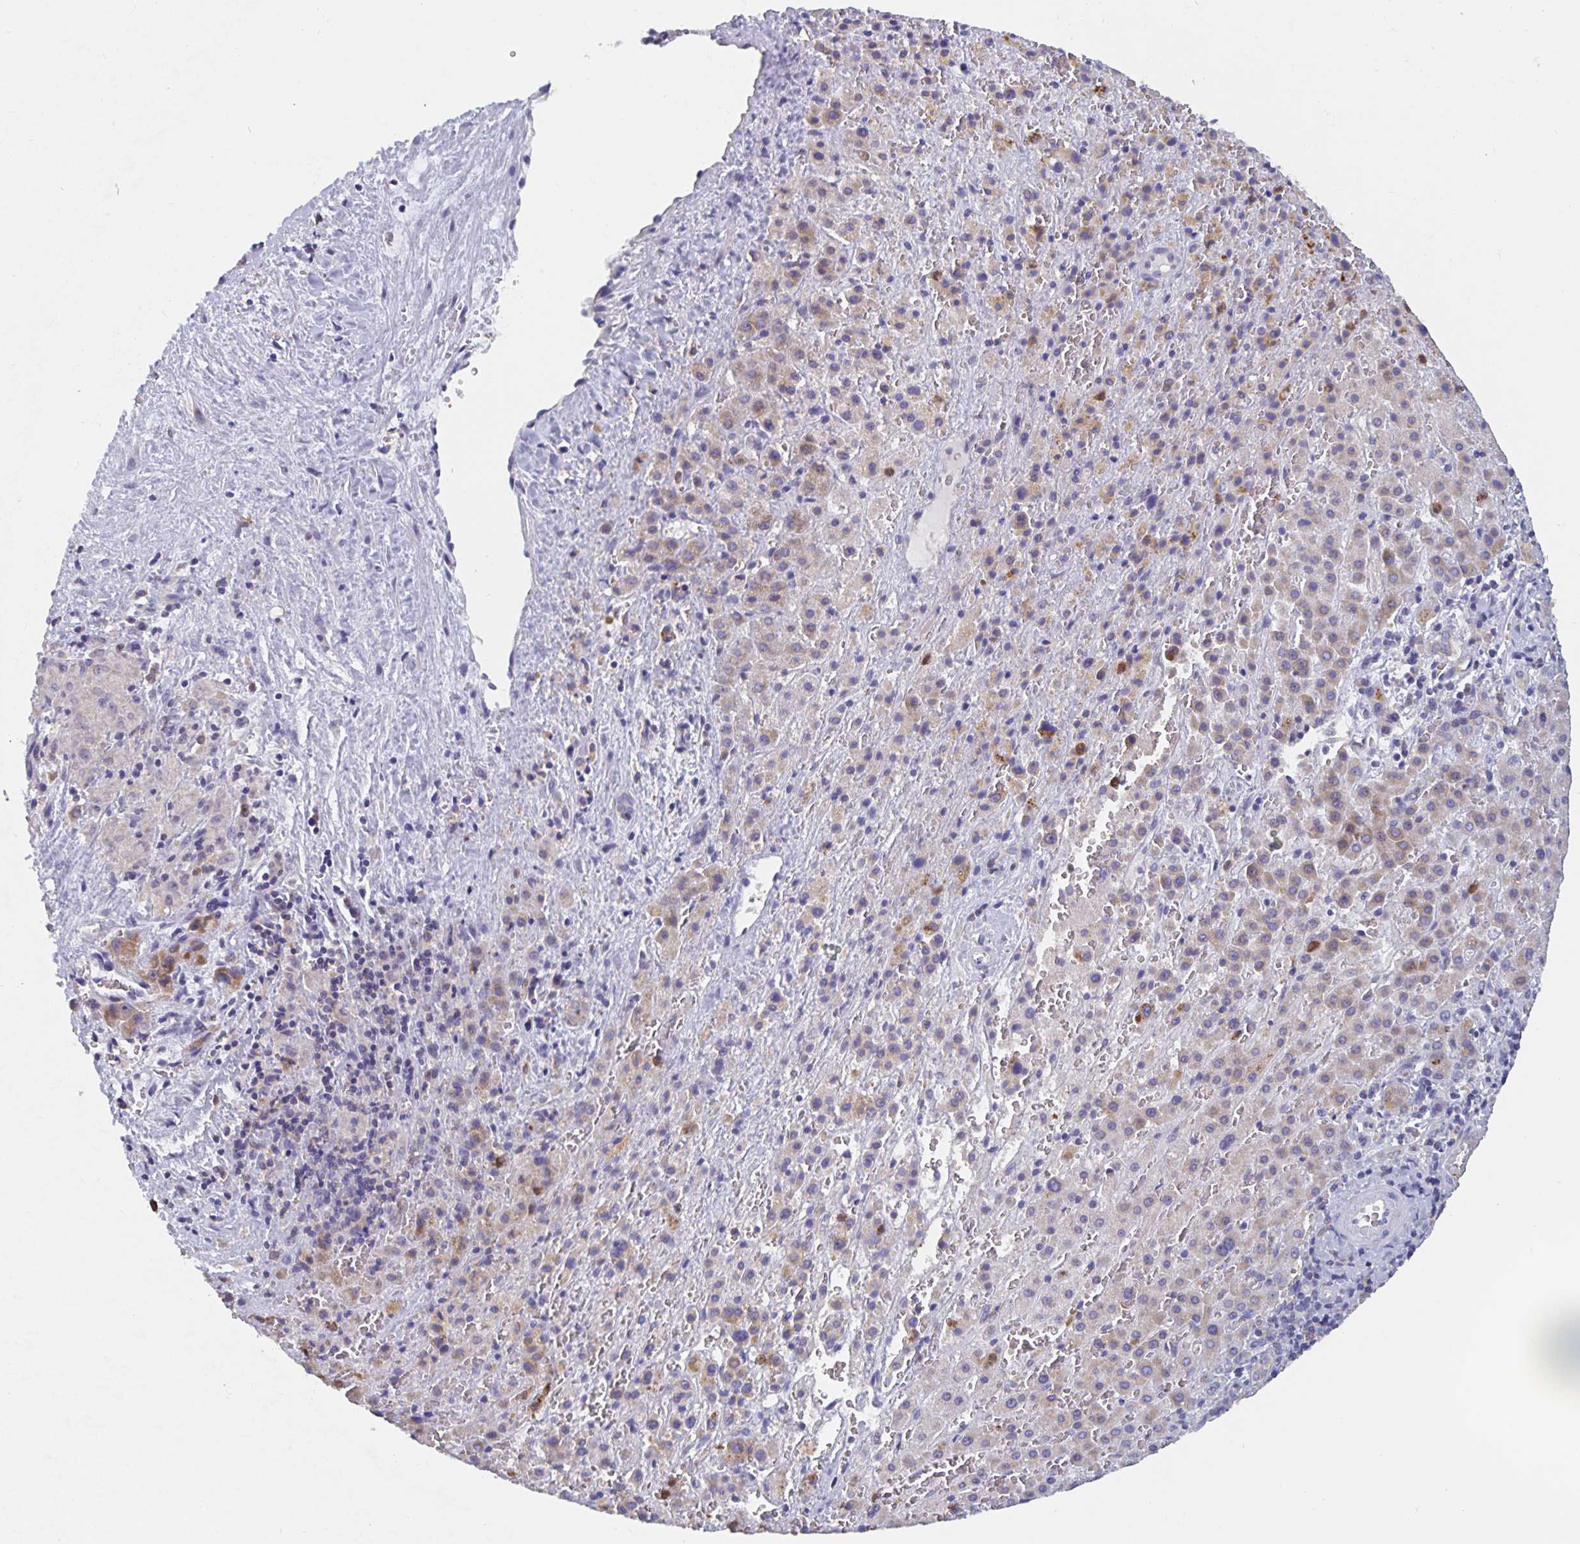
{"staining": {"intensity": "weak", "quantity": "<25%", "location": "cytoplasmic/membranous"}, "tissue": "liver cancer", "cell_type": "Tumor cells", "image_type": "cancer", "snomed": [{"axis": "morphology", "description": "Carcinoma, Hepatocellular, NOS"}, {"axis": "topography", "description": "Liver"}], "caption": "Immunohistochemistry (IHC) of human liver cancer (hepatocellular carcinoma) demonstrates no positivity in tumor cells.", "gene": "CDC42BPG", "patient": {"sex": "male", "age": 27}}